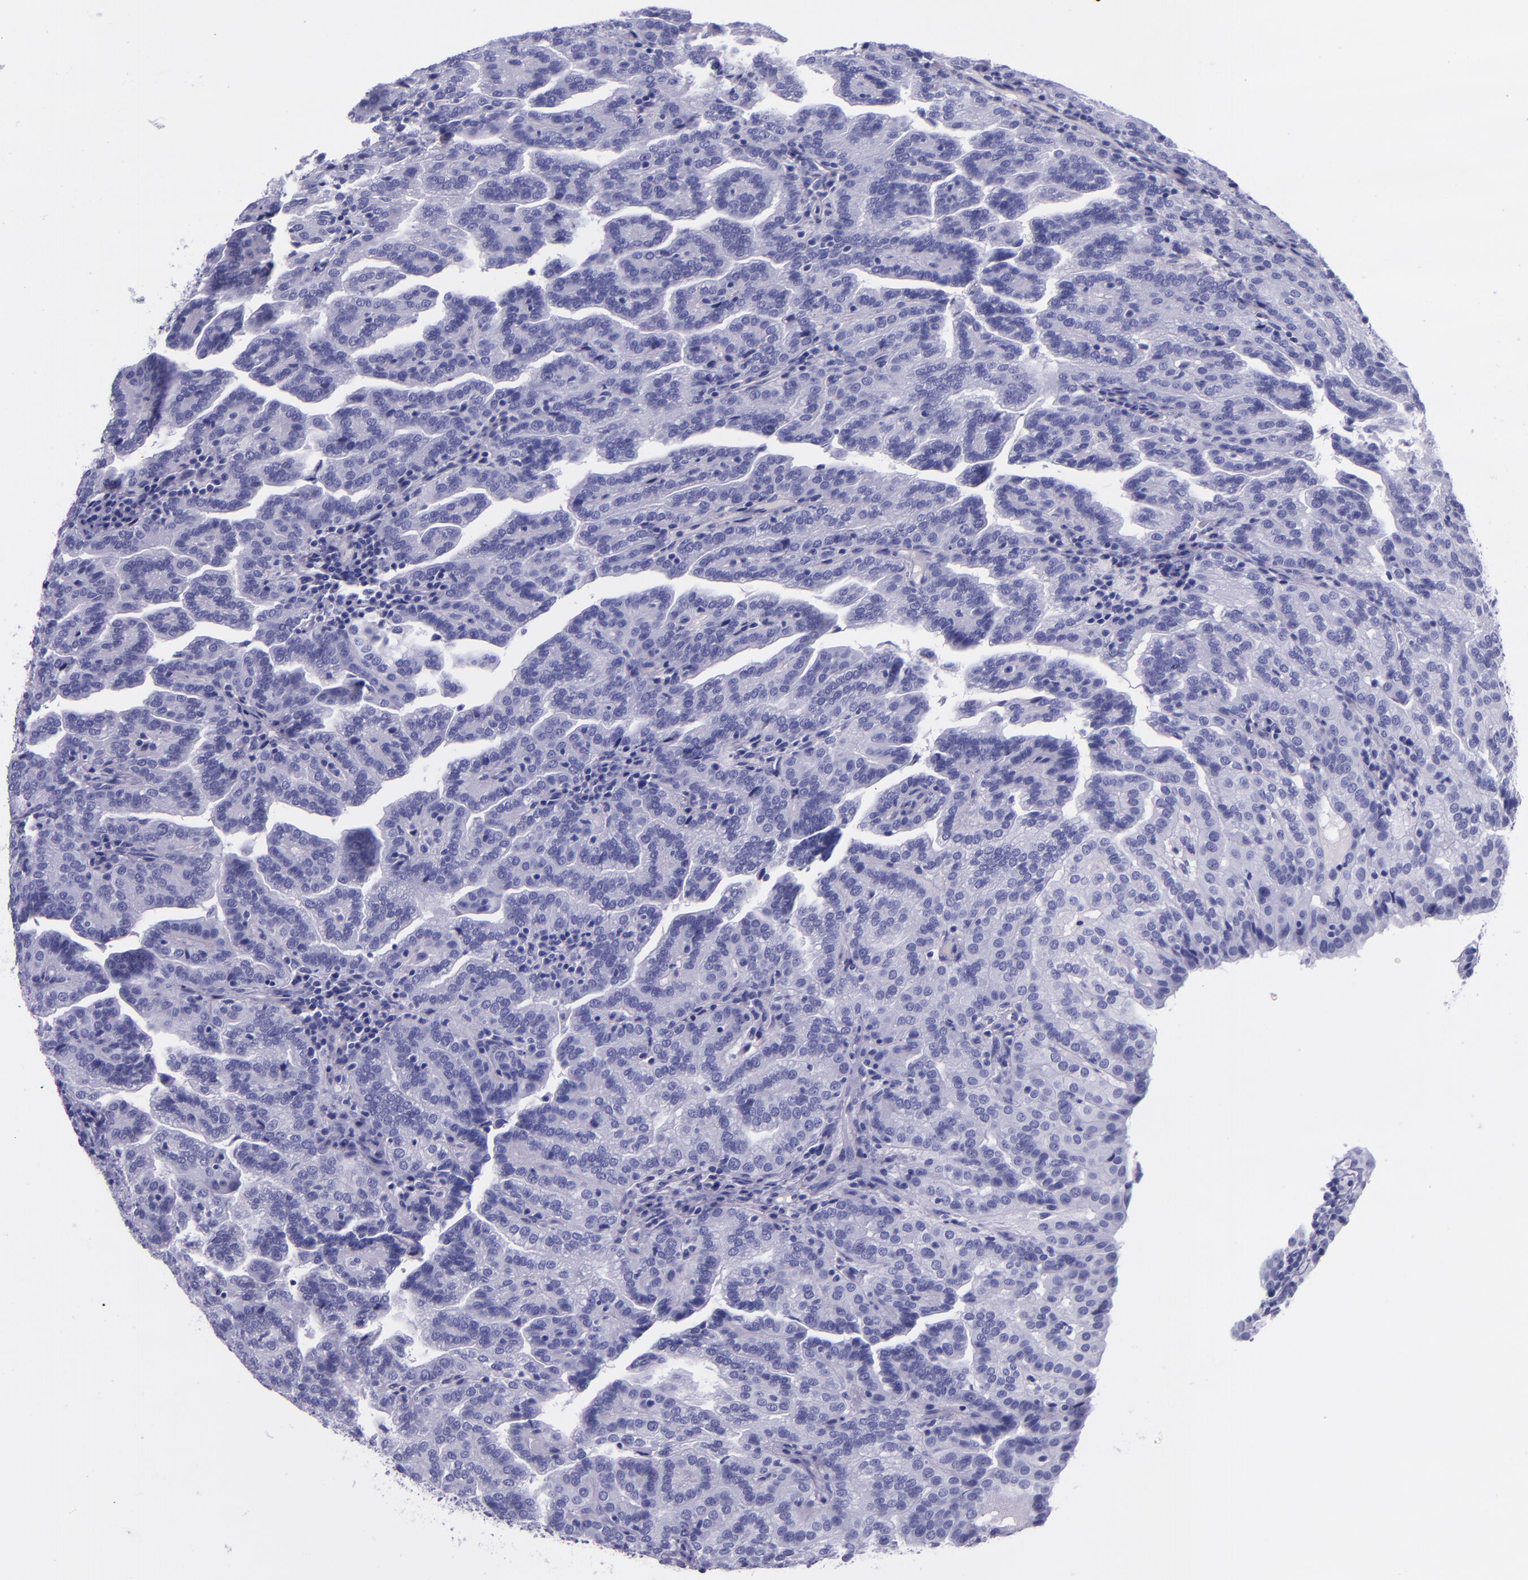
{"staining": {"intensity": "negative", "quantity": "none", "location": "none"}, "tissue": "renal cancer", "cell_type": "Tumor cells", "image_type": "cancer", "snomed": [{"axis": "morphology", "description": "Adenocarcinoma, NOS"}, {"axis": "topography", "description": "Kidney"}], "caption": "Immunohistochemistry photomicrograph of renal adenocarcinoma stained for a protein (brown), which demonstrates no expression in tumor cells.", "gene": "MBP", "patient": {"sex": "male", "age": 61}}